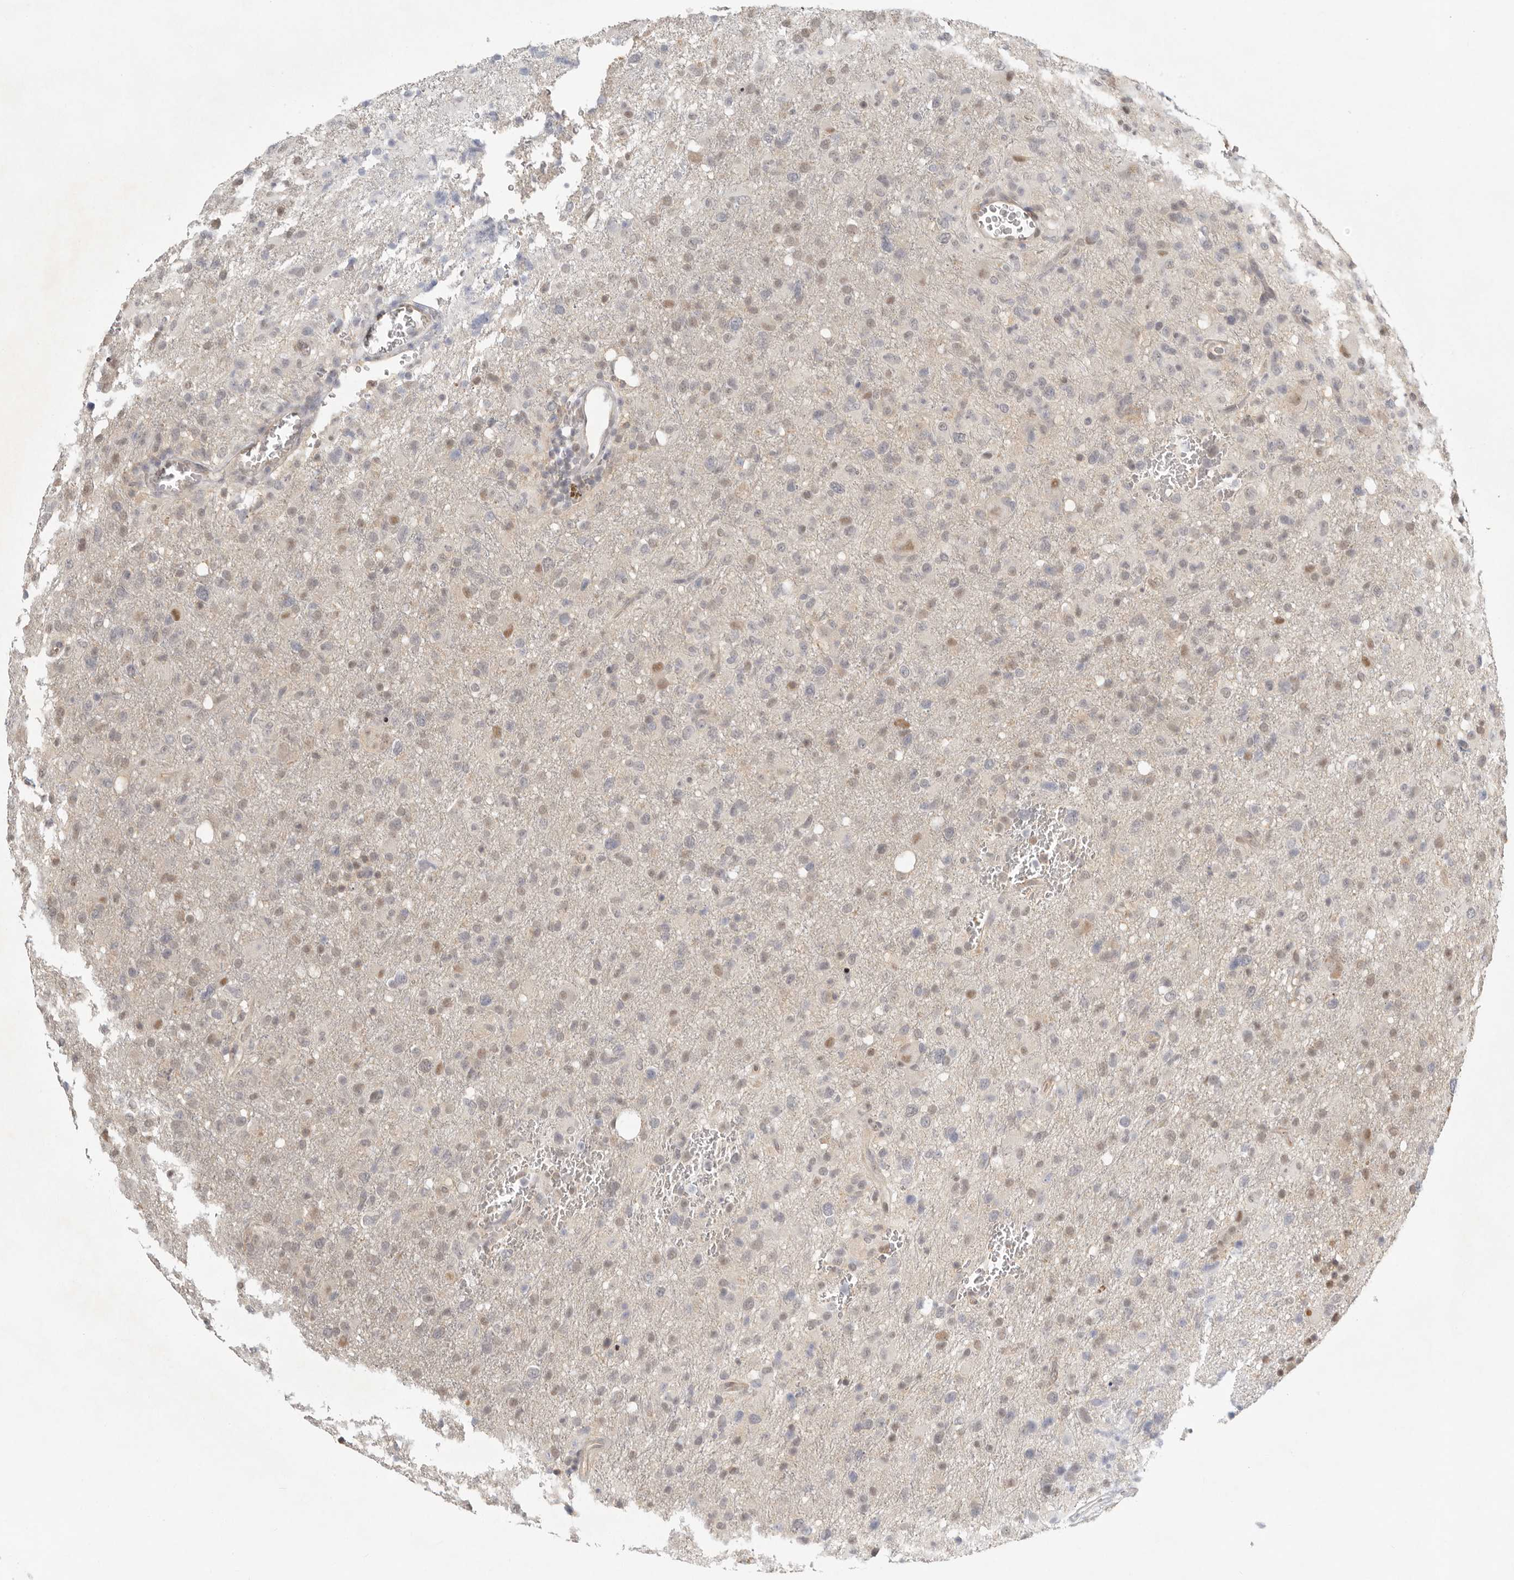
{"staining": {"intensity": "weak", "quantity": "25%-75%", "location": "nuclear"}, "tissue": "glioma", "cell_type": "Tumor cells", "image_type": "cancer", "snomed": [{"axis": "morphology", "description": "Glioma, malignant, High grade"}, {"axis": "topography", "description": "Brain"}], "caption": "Immunohistochemical staining of glioma shows weak nuclear protein expression in about 25%-75% of tumor cells.", "gene": "PSMA5", "patient": {"sex": "female", "age": 57}}